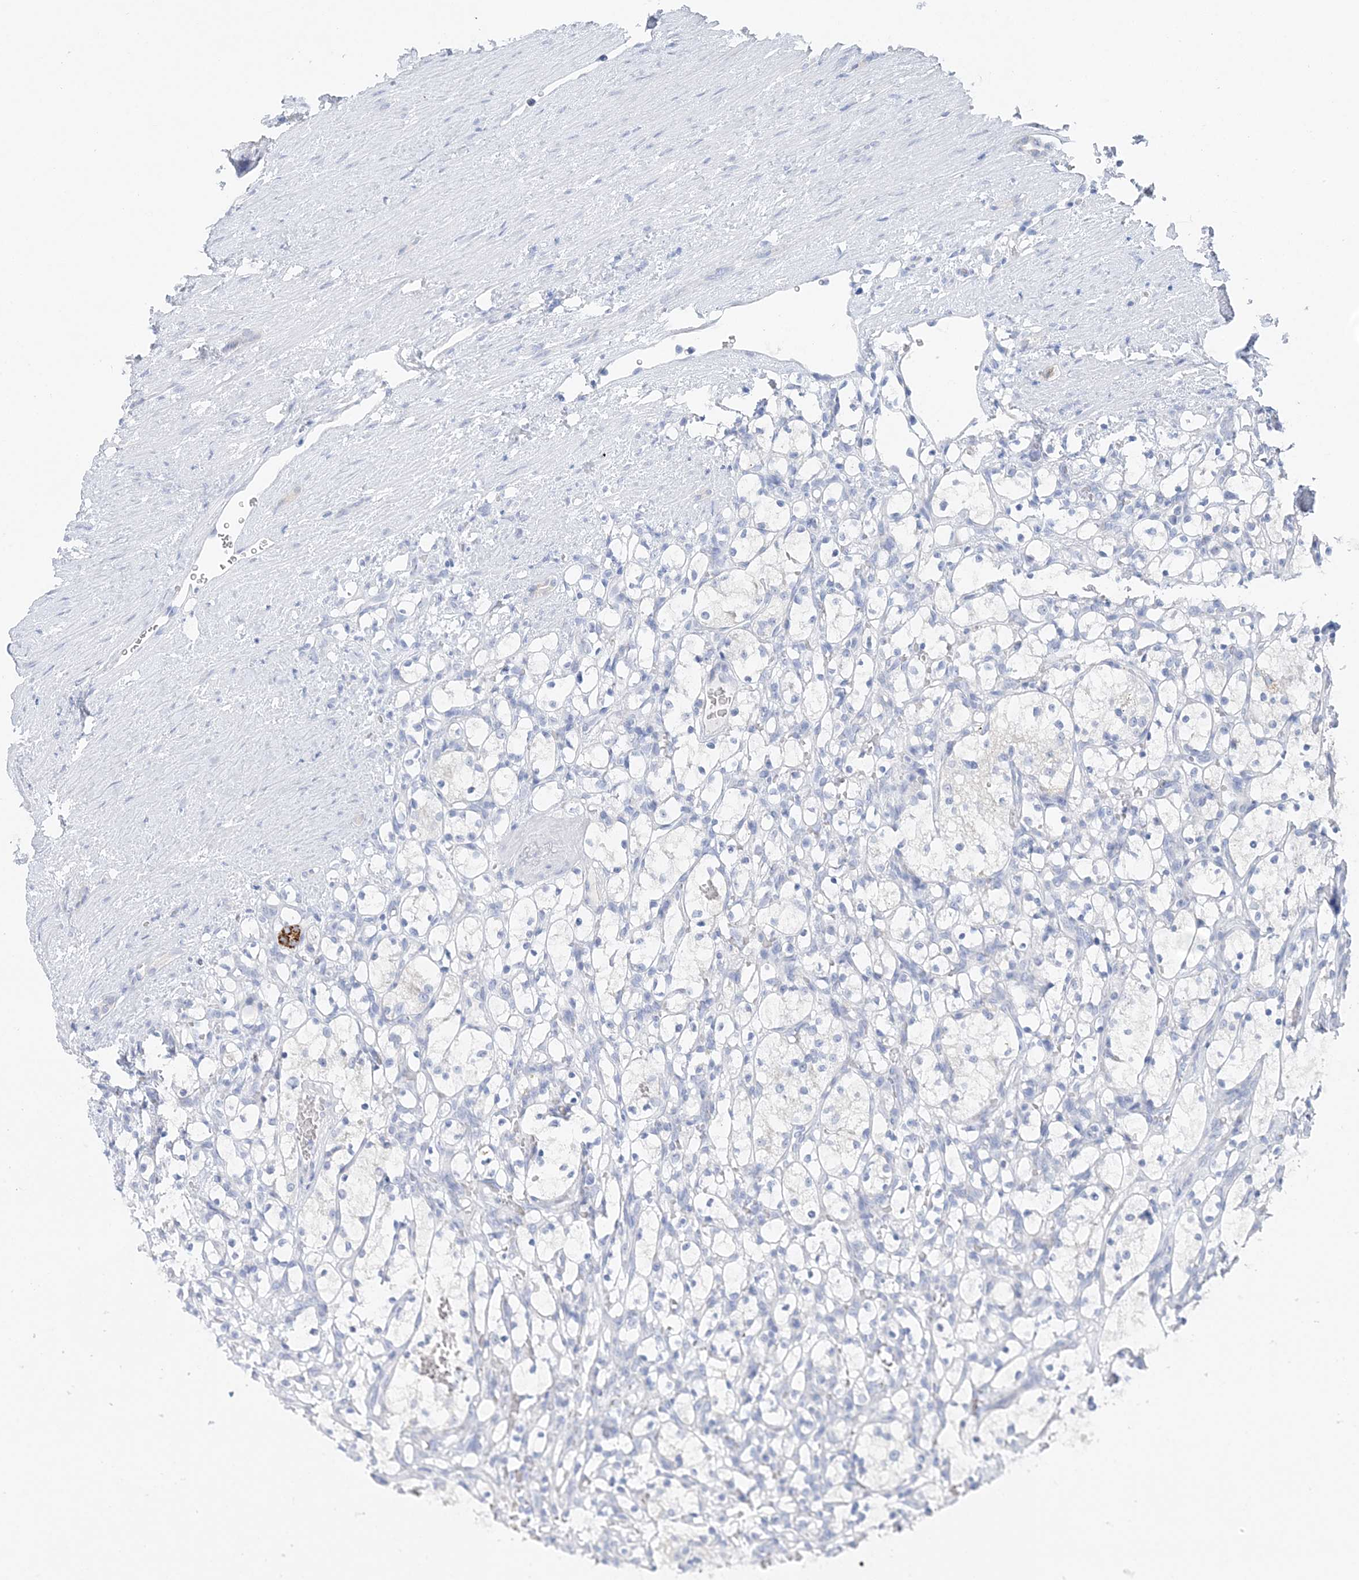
{"staining": {"intensity": "negative", "quantity": "none", "location": "none"}, "tissue": "renal cancer", "cell_type": "Tumor cells", "image_type": "cancer", "snomed": [{"axis": "morphology", "description": "Adenocarcinoma, NOS"}, {"axis": "topography", "description": "Kidney"}], "caption": "Human renal cancer (adenocarcinoma) stained for a protein using immunohistochemistry (IHC) displays no staining in tumor cells.", "gene": "HMGCS1", "patient": {"sex": "female", "age": 69}}